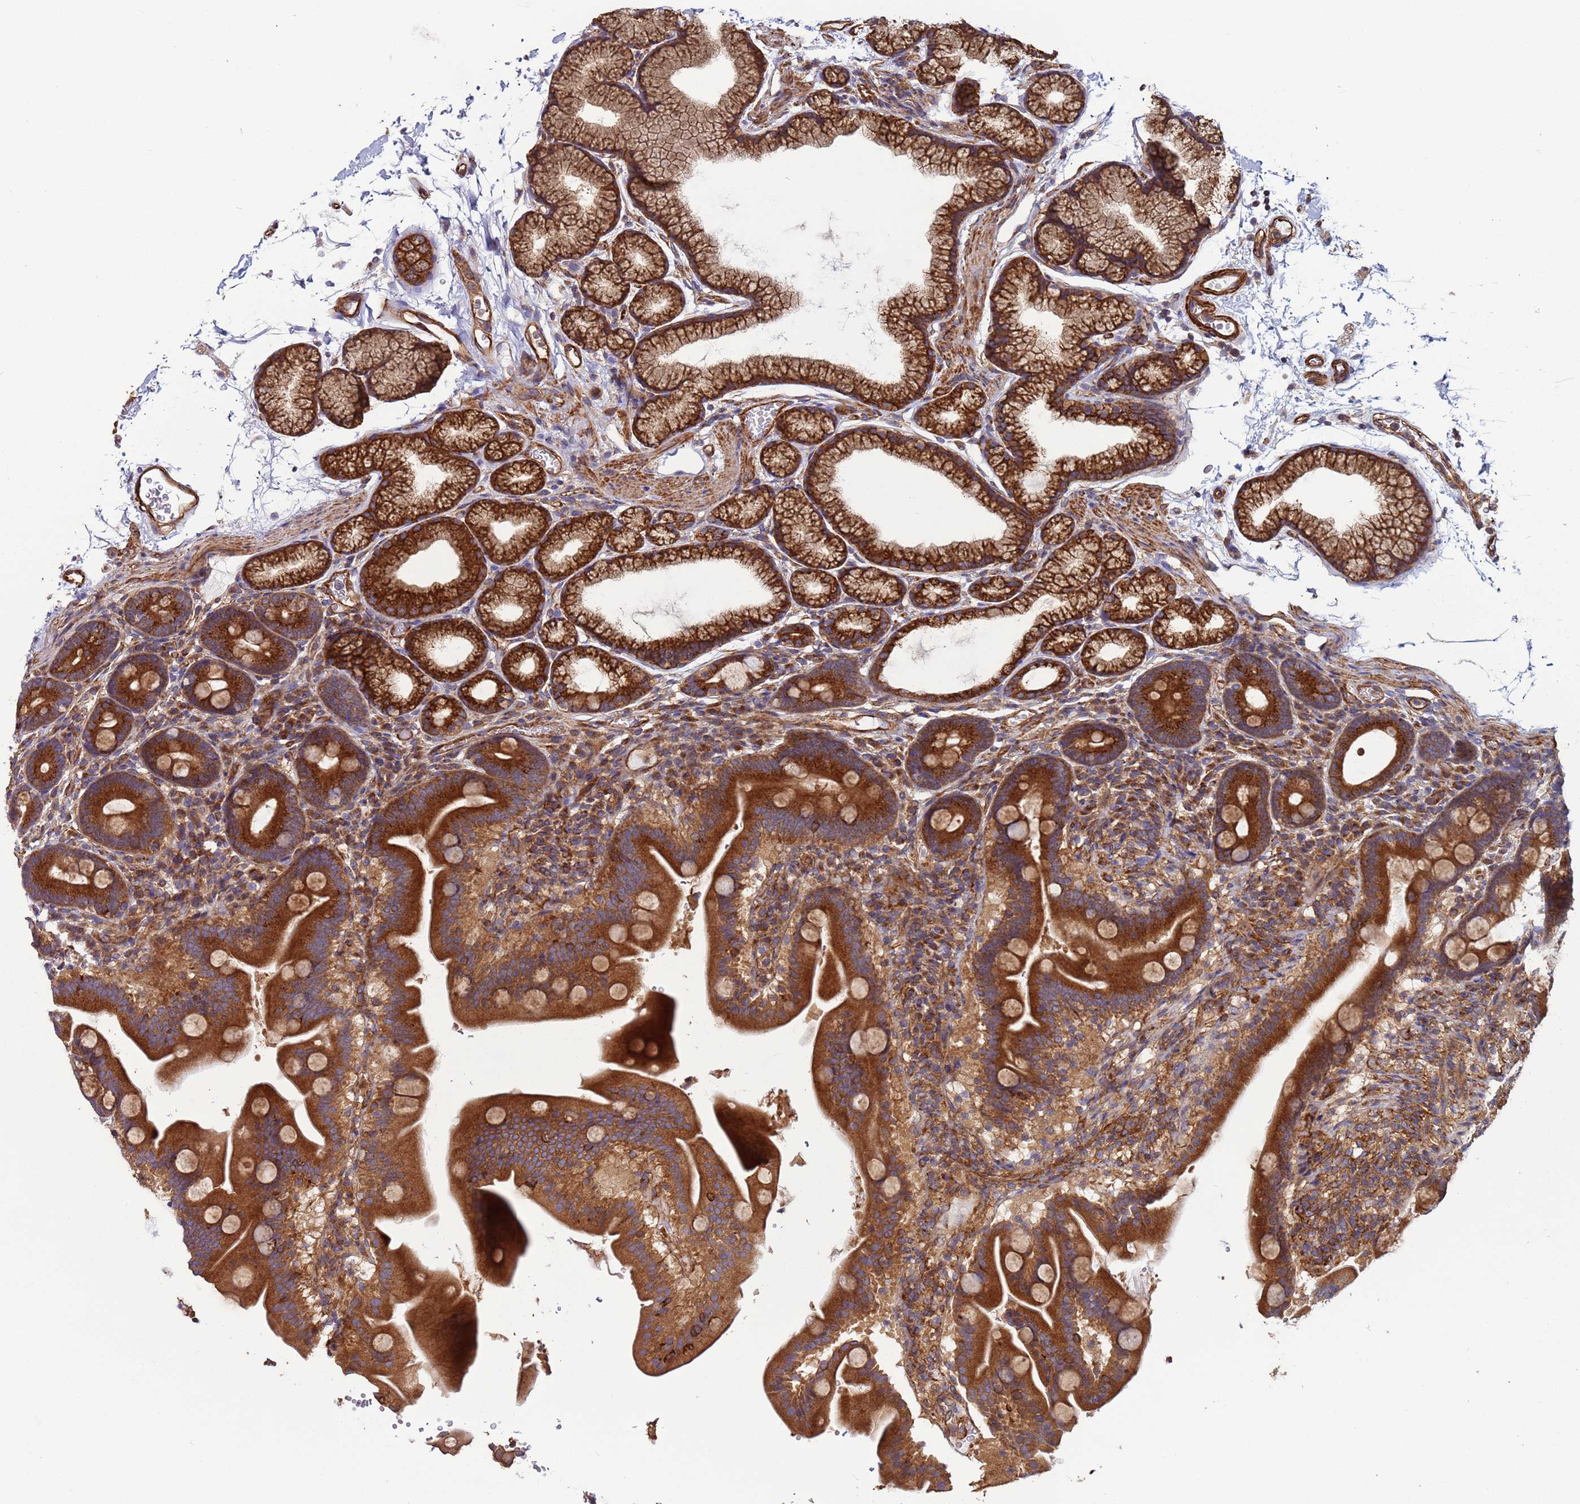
{"staining": {"intensity": "strong", "quantity": ">75%", "location": "cytoplasmic/membranous"}, "tissue": "duodenum", "cell_type": "Glandular cells", "image_type": "normal", "snomed": [{"axis": "morphology", "description": "Normal tissue, NOS"}, {"axis": "topography", "description": "Duodenum"}], "caption": "Strong cytoplasmic/membranous positivity for a protein is identified in about >75% of glandular cells of unremarkable duodenum using immunohistochemistry.", "gene": "ZBTB39", "patient": {"sex": "male", "age": 54}}